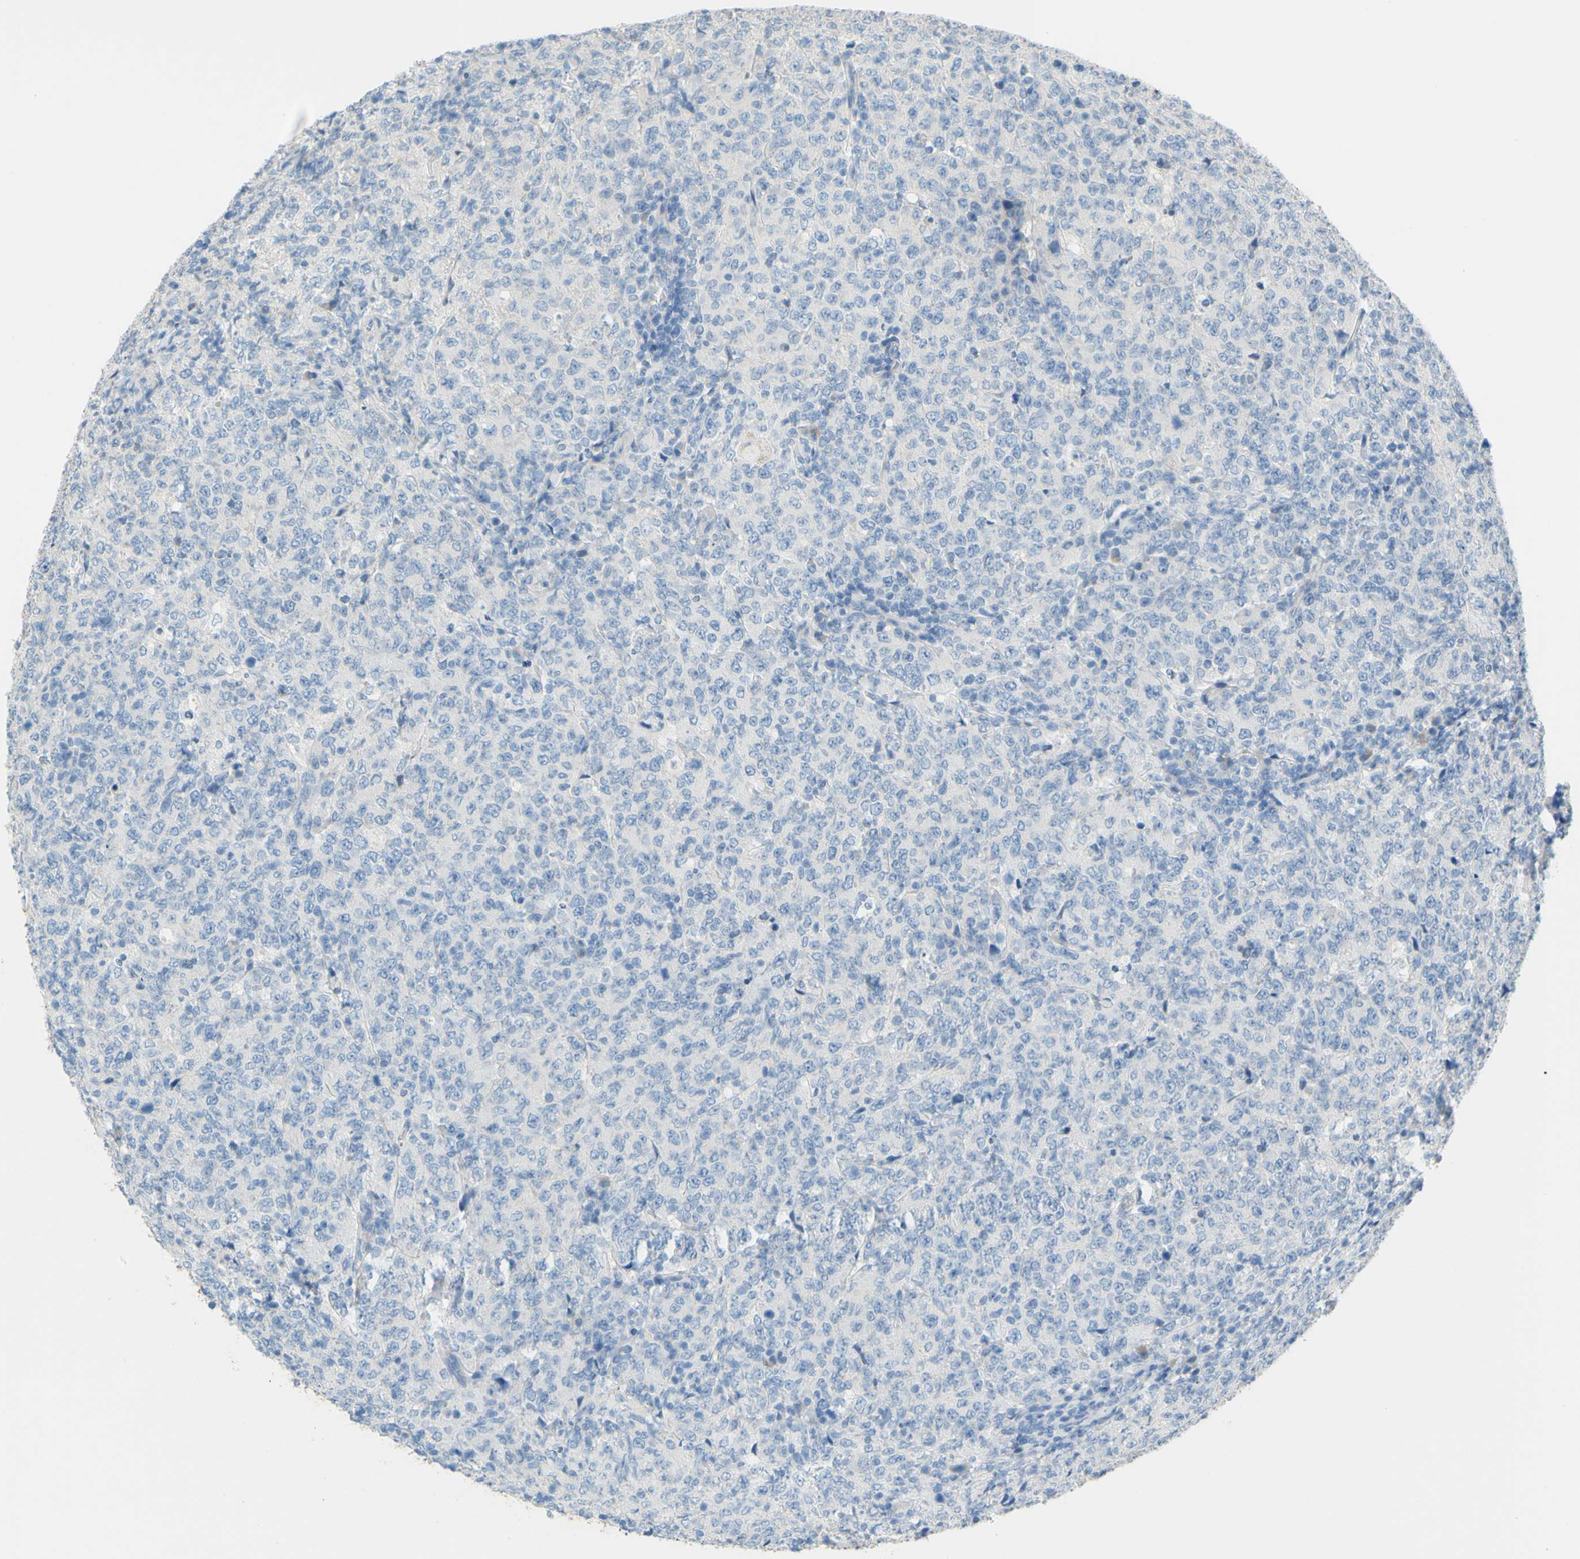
{"staining": {"intensity": "negative", "quantity": "none", "location": "none"}, "tissue": "lymphoma", "cell_type": "Tumor cells", "image_type": "cancer", "snomed": [{"axis": "morphology", "description": "Malignant lymphoma, non-Hodgkin's type, High grade"}, {"axis": "topography", "description": "Tonsil"}], "caption": "Immunohistochemistry histopathology image of human high-grade malignant lymphoma, non-Hodgkin's type stained for a protein (brown), which demonstrates no expression in tumor cells.", "gene": "SLC1A2", "patient": {"sex": "female", "age": 36}}